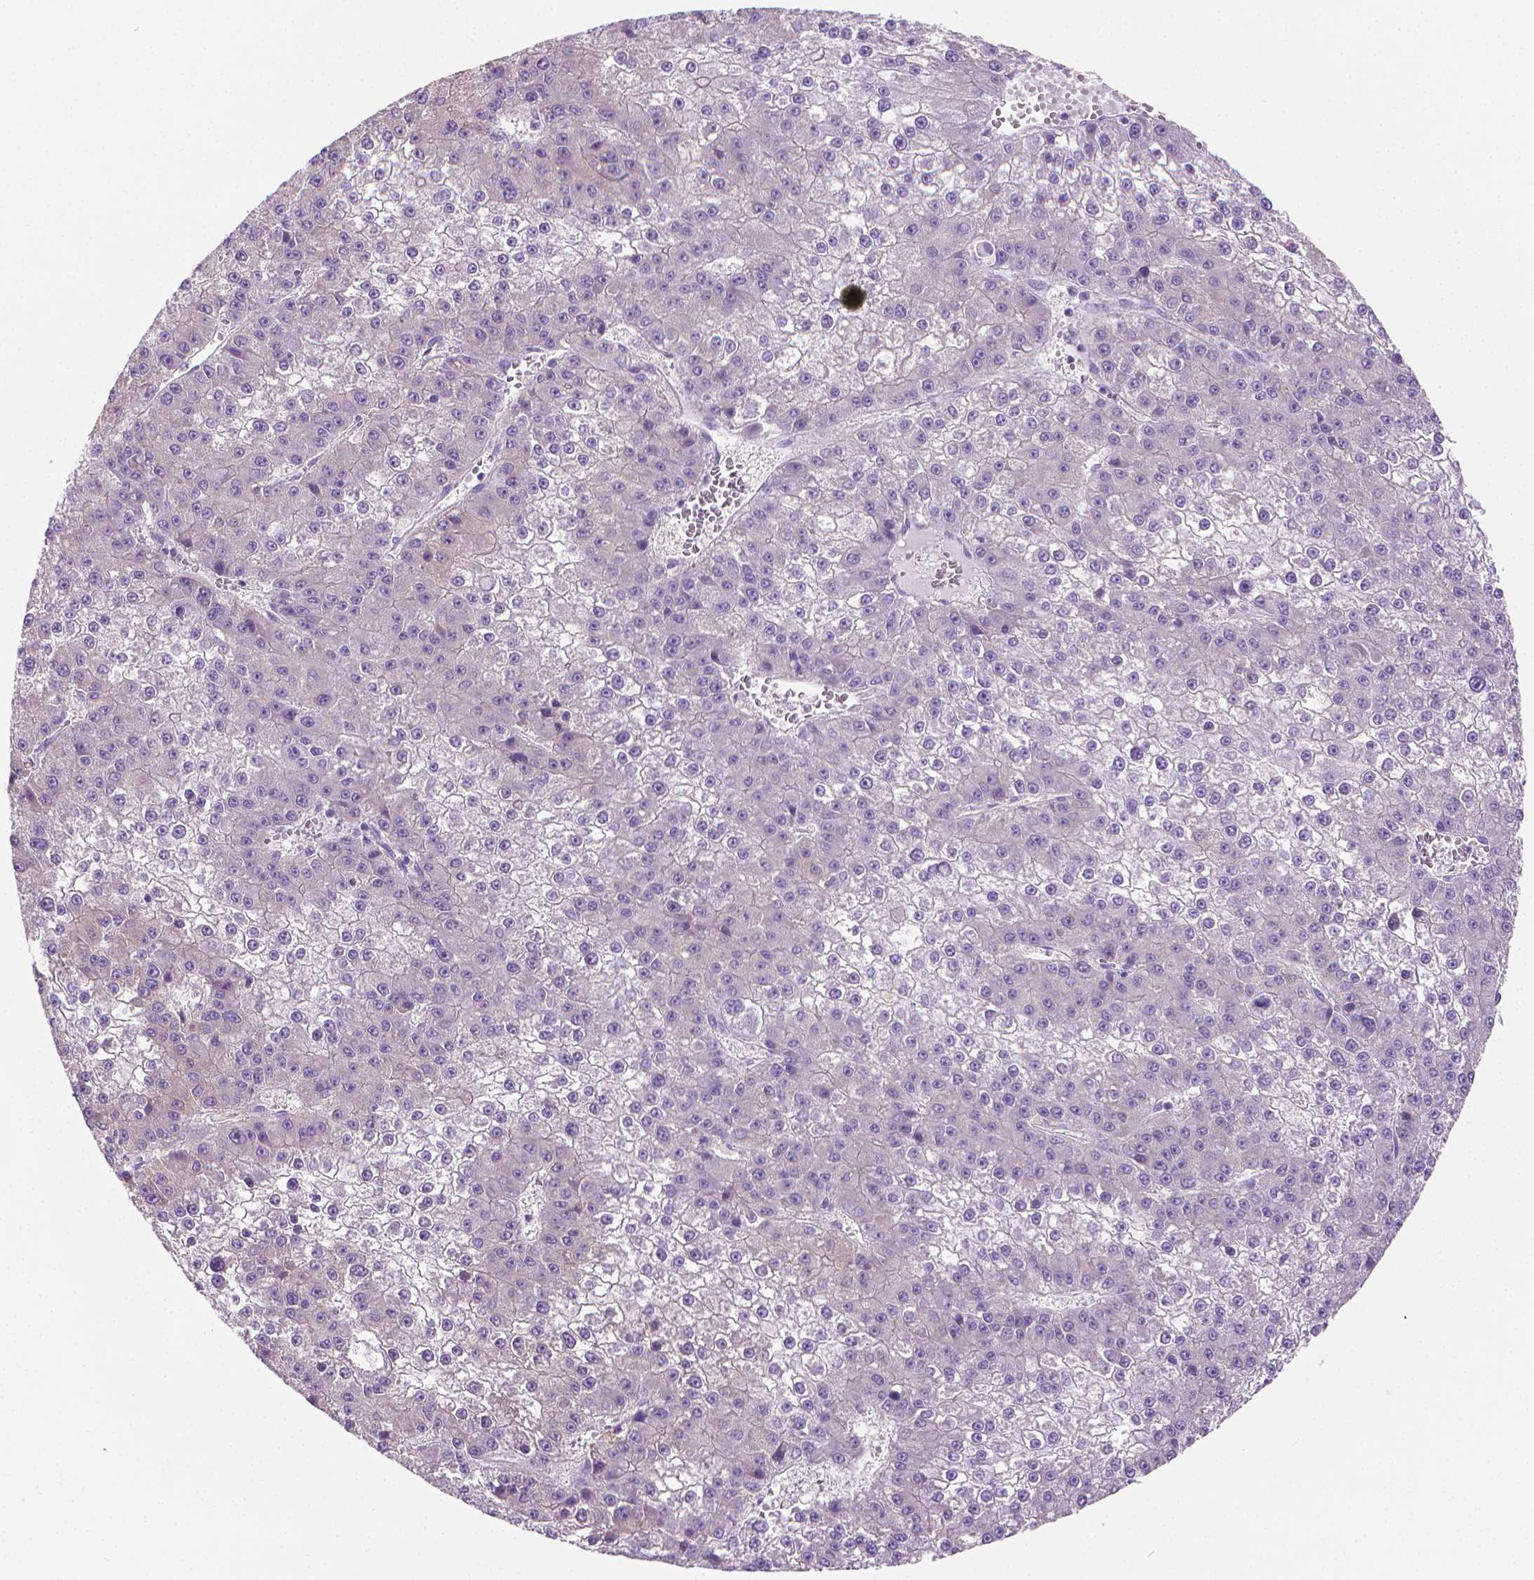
{"staining": {"intensity": "negative", "quantity": "none", "location": "none"}, "tissue": "liver cancer", "cell_type": "Tumor cells", "image_type": "cancer", "snomed": [{"axis": "morphology", "description": "Carcinoma, Hepatocellular, NOS"}, {"axis": "topography", "description": "Liver"}], "caption": "Tumor cells are negative for brown protein staining in liver cancer (hepatocellular carcinoma).", "gene": "FASN", "patient": {"sex": "female", "age": 73}}